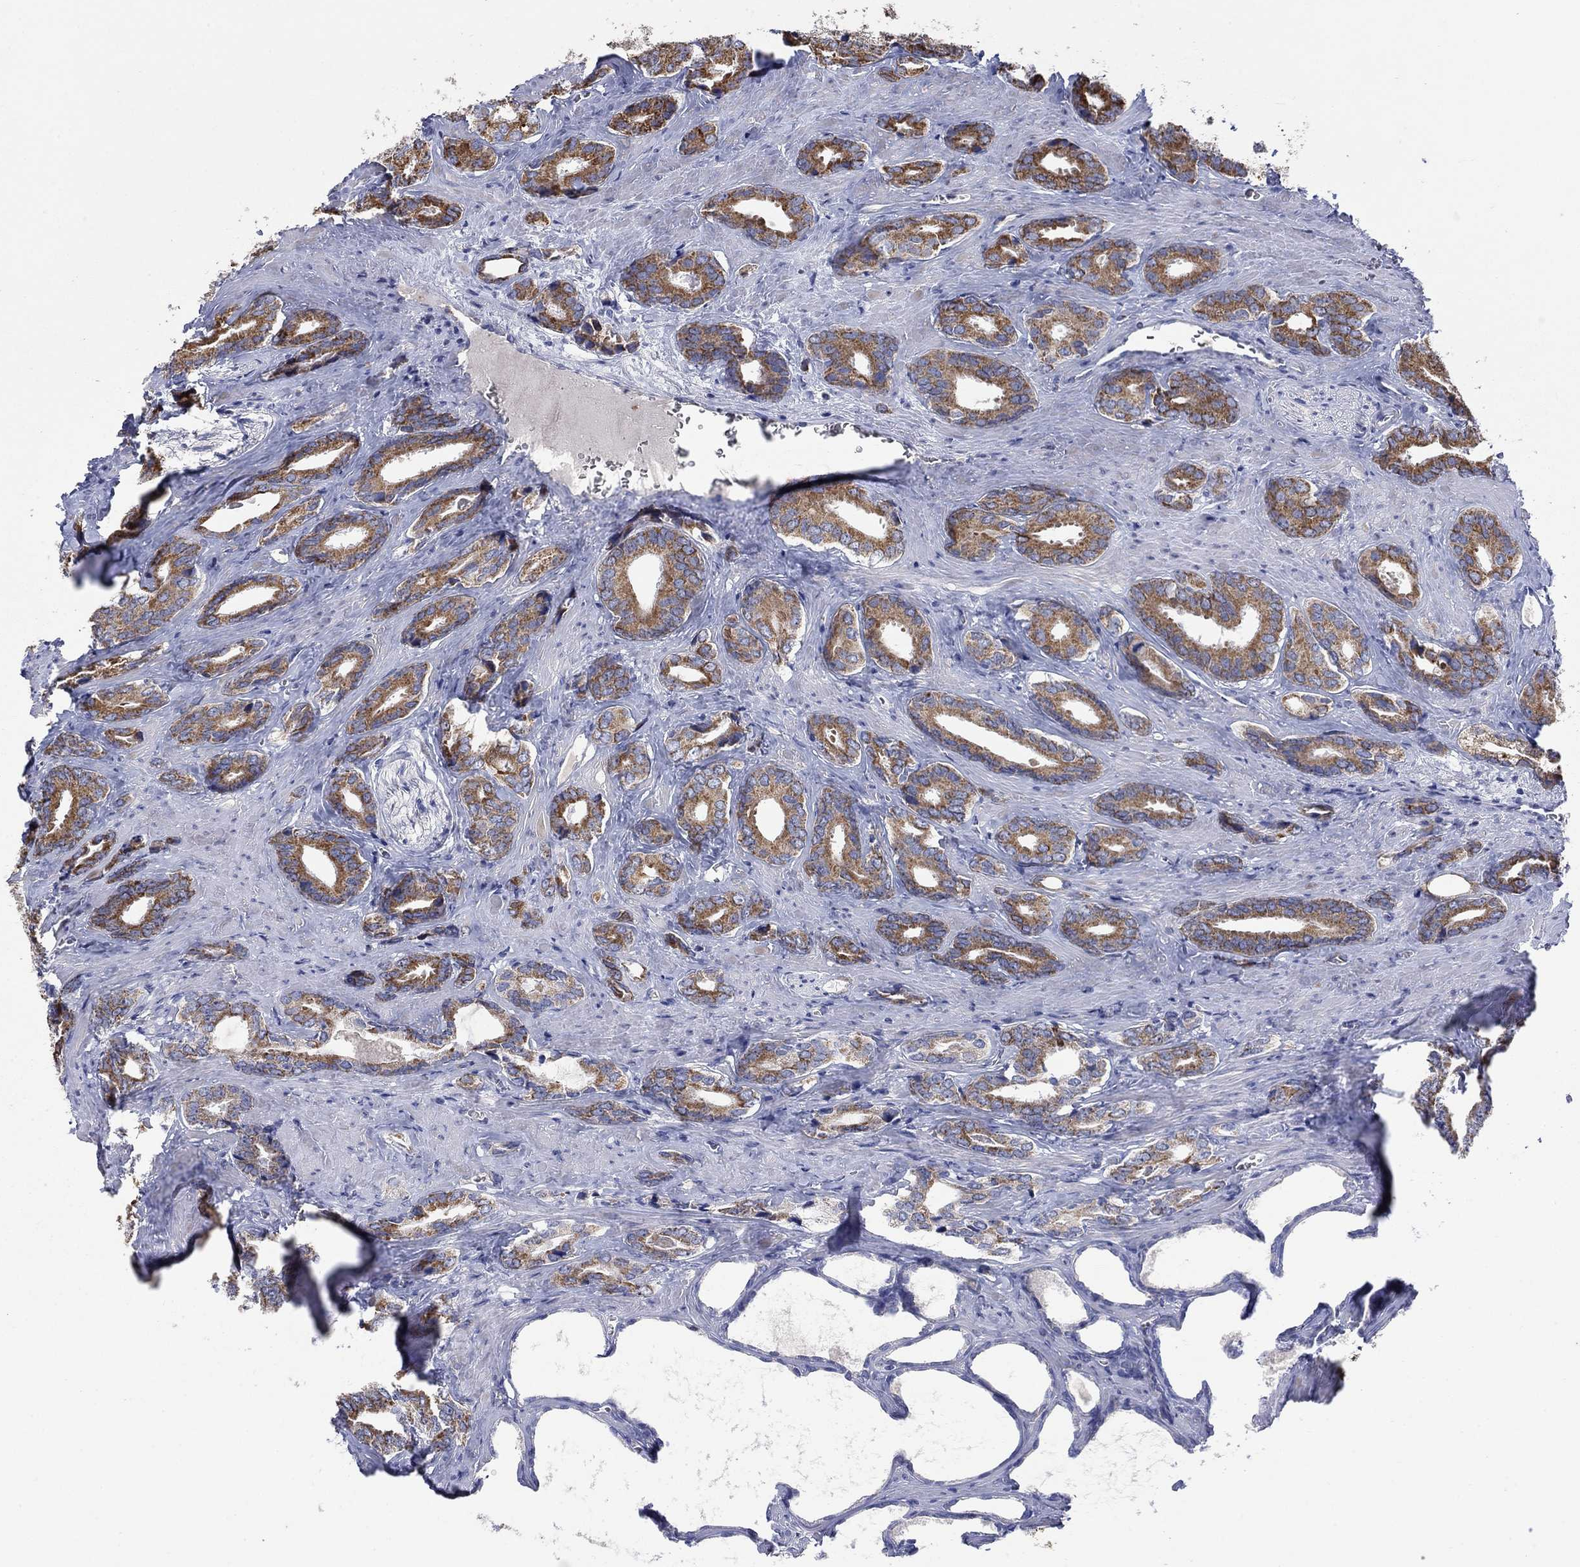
{"staining": {"intensity": "moderate", "quantity": ">75%", "location": "cytoplasmic/membranous"}, "tissue": "prostate cancer", "cell_type": "Tumor cells", "image_type": "cancer", "snomed": [{"axis": "morphology", "description": "Adenocarcinoma, NOS"}, {"axis": "topography", "description": "Prostate"}], "caption": "About >75% of tumor cells in human prostate cancer show moderate cytoplasmic/membranous protein positivity as visualized by brown immunohistochemical staining.", "gene": "HPS5", "patient": {"sex": "male", "age": 66}}